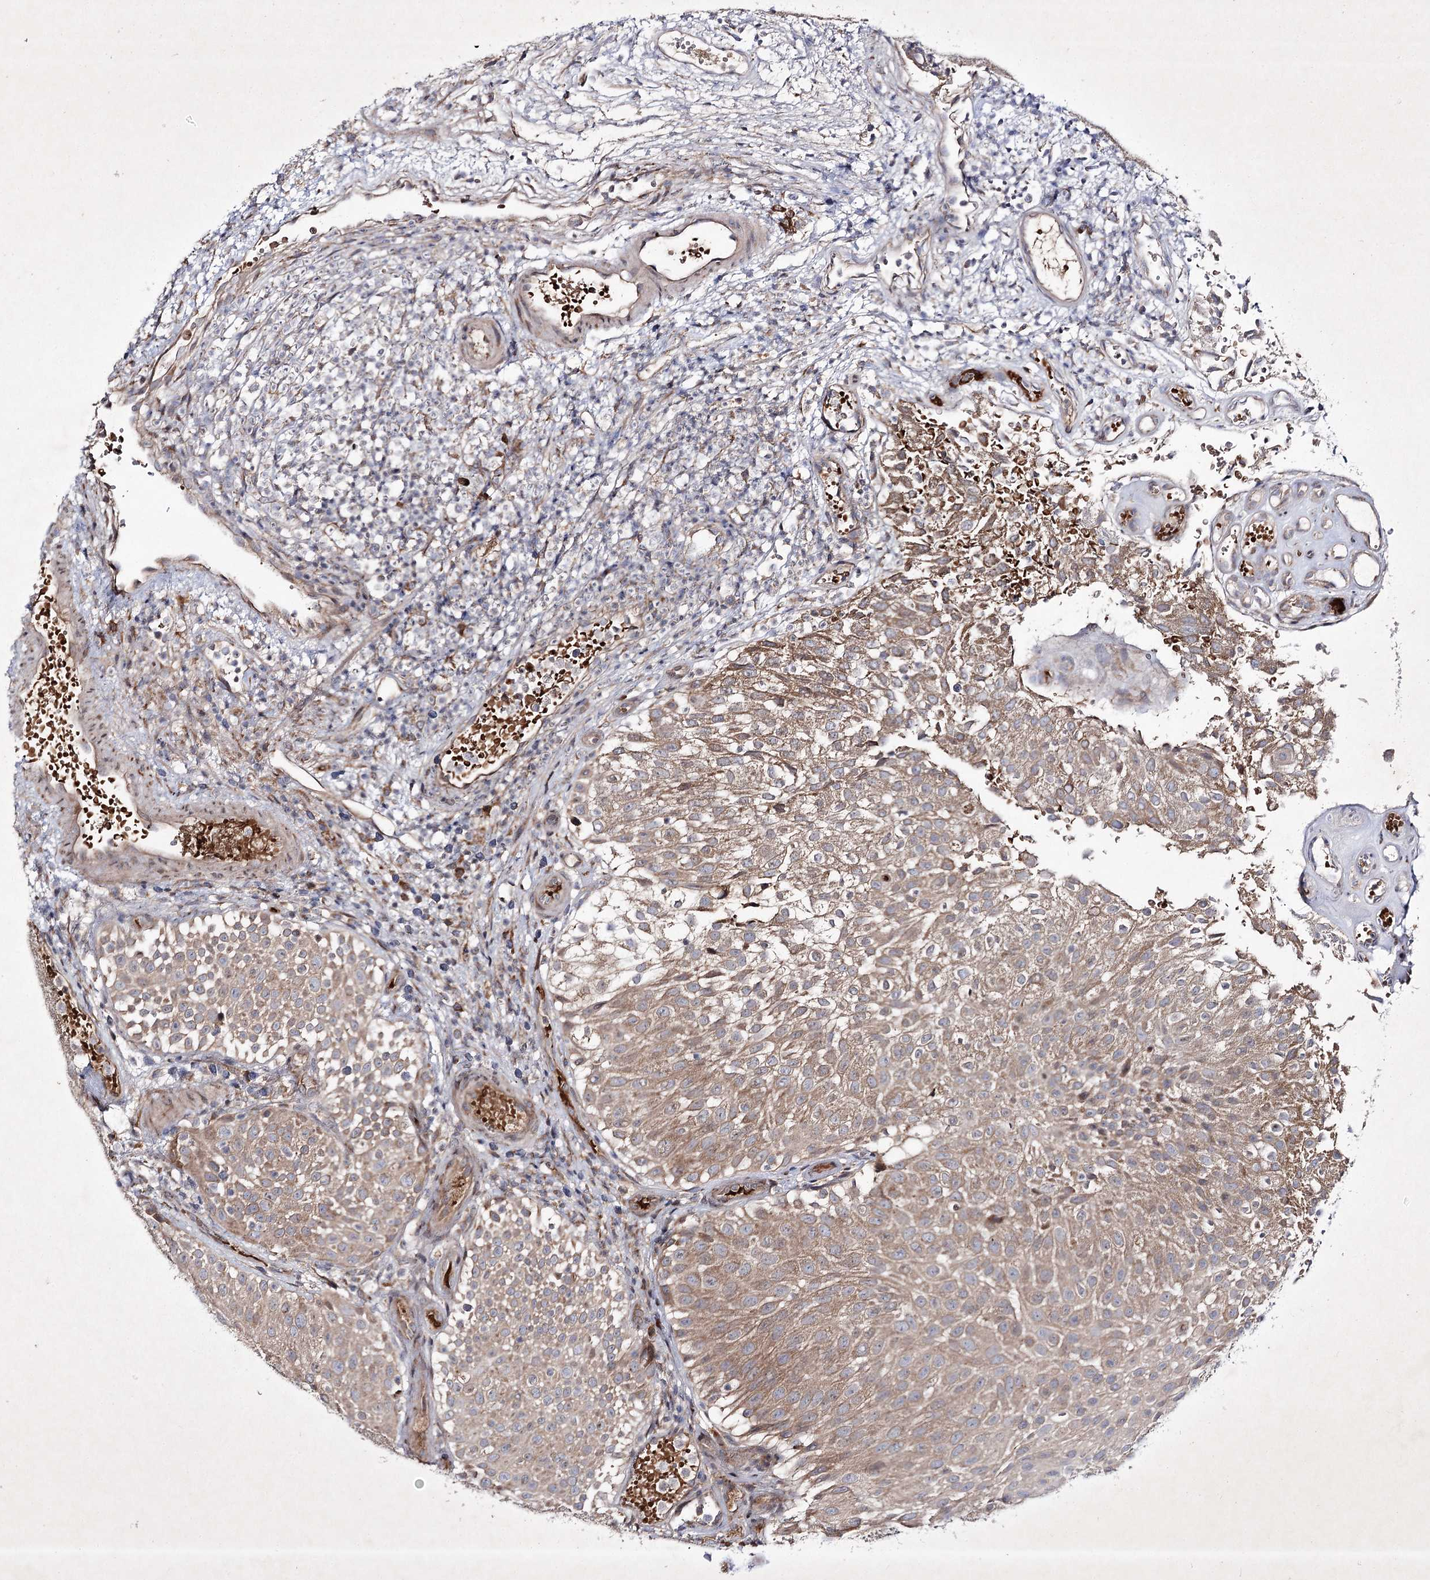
{"staining": {"intensity": "moderate", "quantity": ">75%", "location": "cytoplasmic/membranous"}, "tissue": "urothelial cancer", "cell_type": "Tumor cells", "image_type": "cancer", "snomed": [{"axis": "morphology", "description": "Urothelial carcinoma, Low grade"}, {"axis": "topography", "description": "Urinary bladder"}], "caption": "Tumor cells show moderate cytoplasmic/membranous expression in about >75% of cells in urothelial cancer.", "gene": "ALG9", "patient": {"sex": "male", "age": 78}}